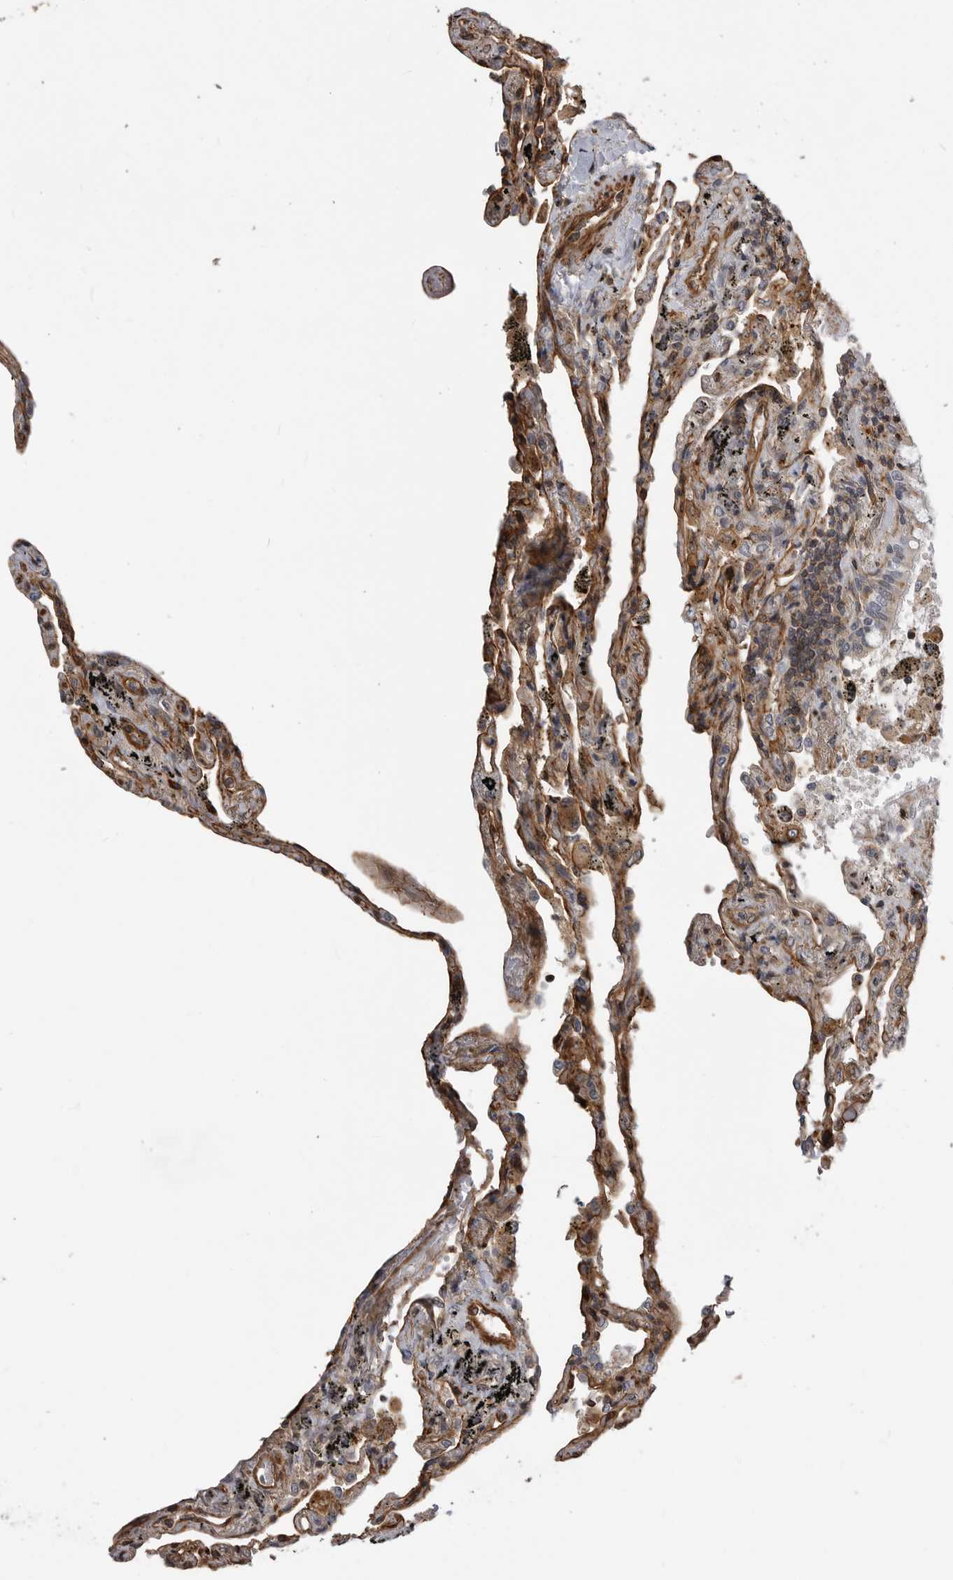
{"staining": {"intensity": "moderate", "quantity": "25%-75%", "location": "cytoplasmic/membranous"}, "tissue": "lung", "cell_type": "Alveolar cells", "image_type": "normal", "snomed": [{"axis": "morphology", "description": "Normal tissue, NOS"}, {"axis": "topography", "description": "Lung"}], "caption": "DAB immunohistochemical staining of unremarkable human lung displays moderate cytoplasmic/membranous protein staining in approximately 25%-75% of alveolar cells.", "gene": "TRIM56", "patient": {"sex": "male", "age": 59}}